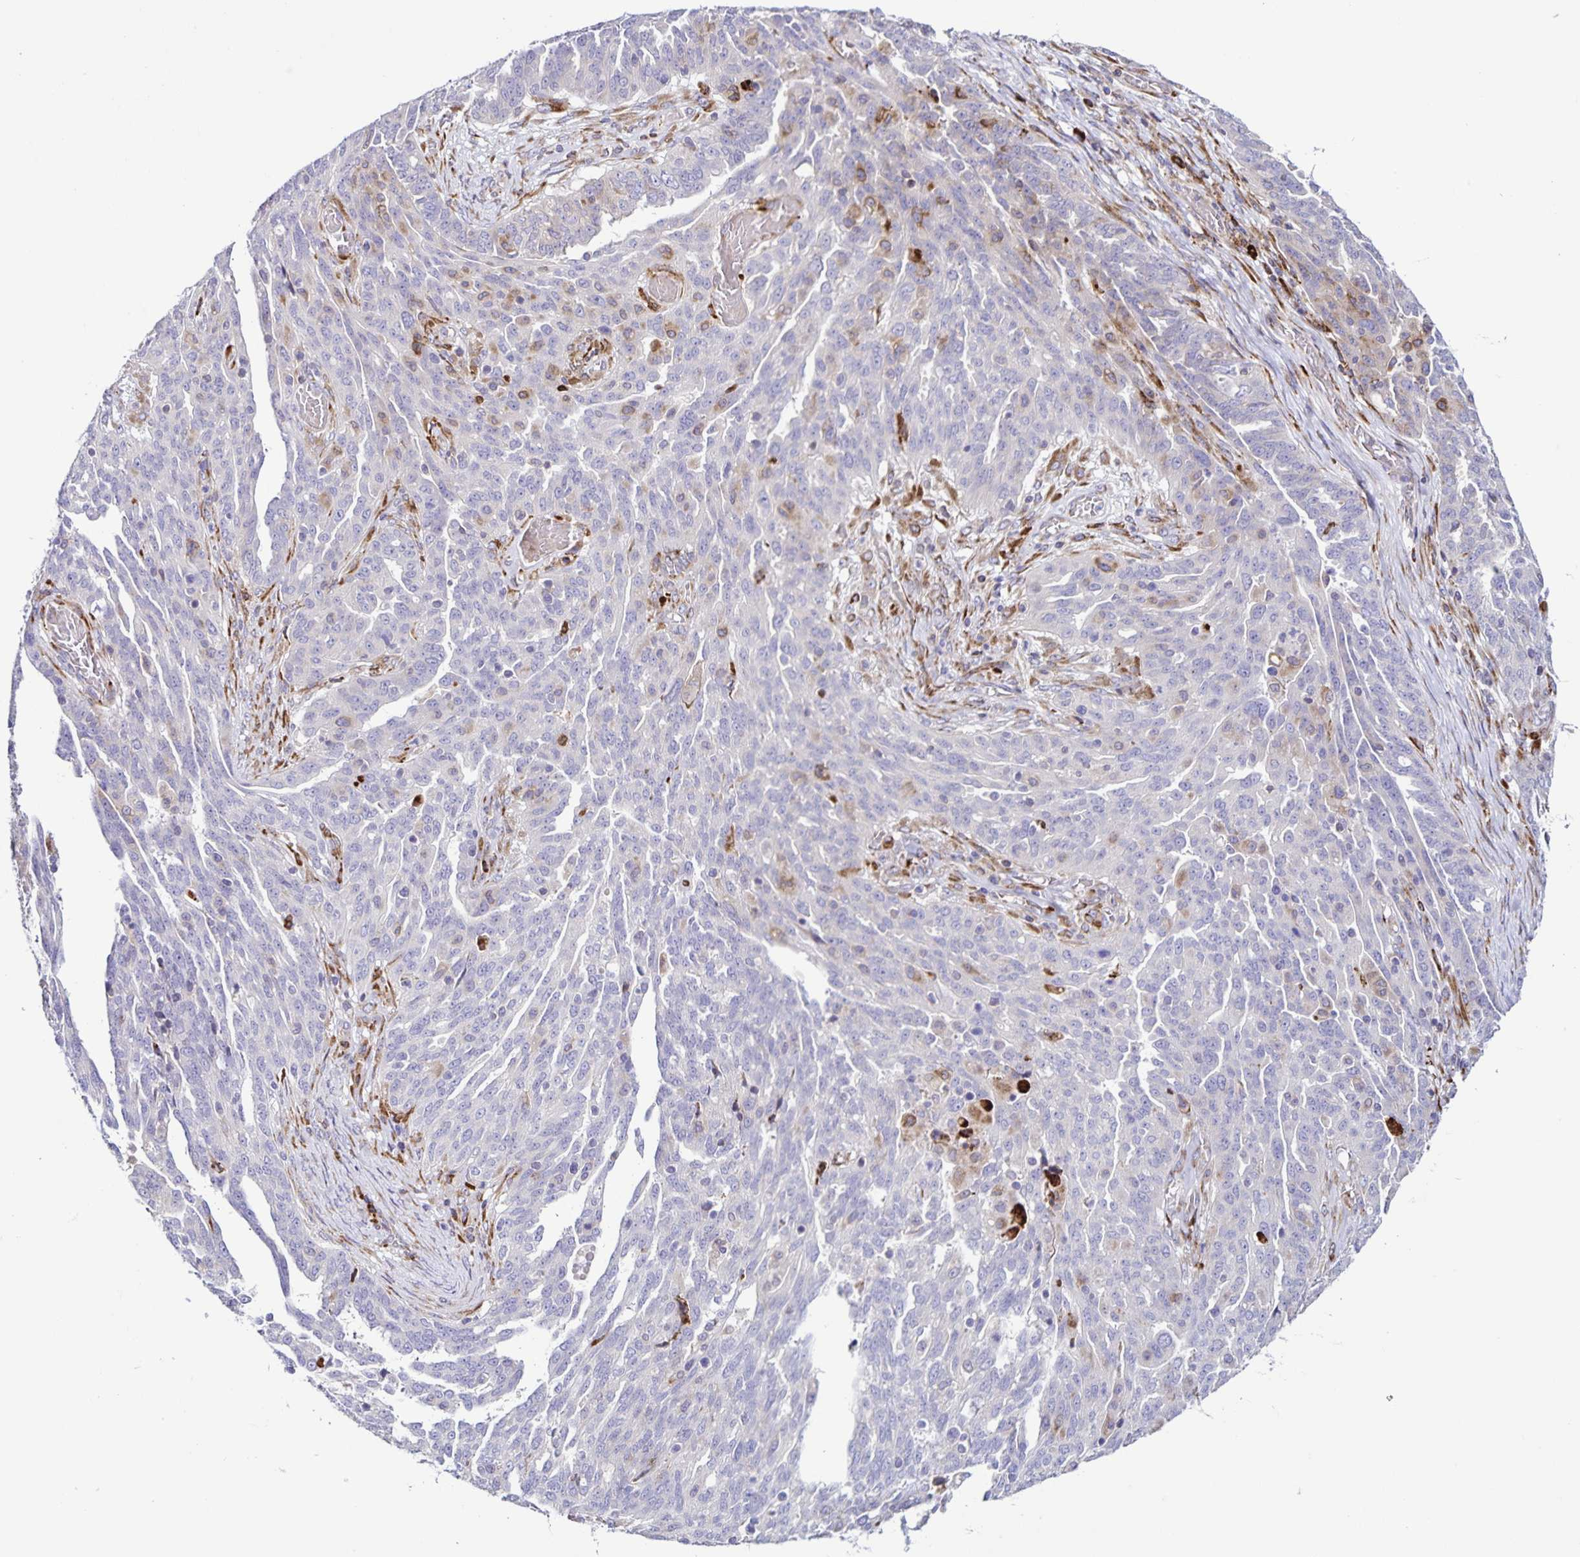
{"staining": {"intensity": "negative", "quantity": "none", "location": "none"}, "tissue": "ovarian cancer", "cell_type": "Tumor cells", "image_type": "cancer", "snomed": [{"axis": "morphology", "description": "Cystadenocarcinoma, serous, NOS"}, {"axis": "topography", "description": "Ovary"}], "caption": "High magnification brightfield microscopy of ovarian cancer stained with DAB (brown) and counterstained with hematoxylin (blue): tumor cells show no significant staining.", "gene": "OSBPL5", "patient": {"sex": "female", "age": 67}}